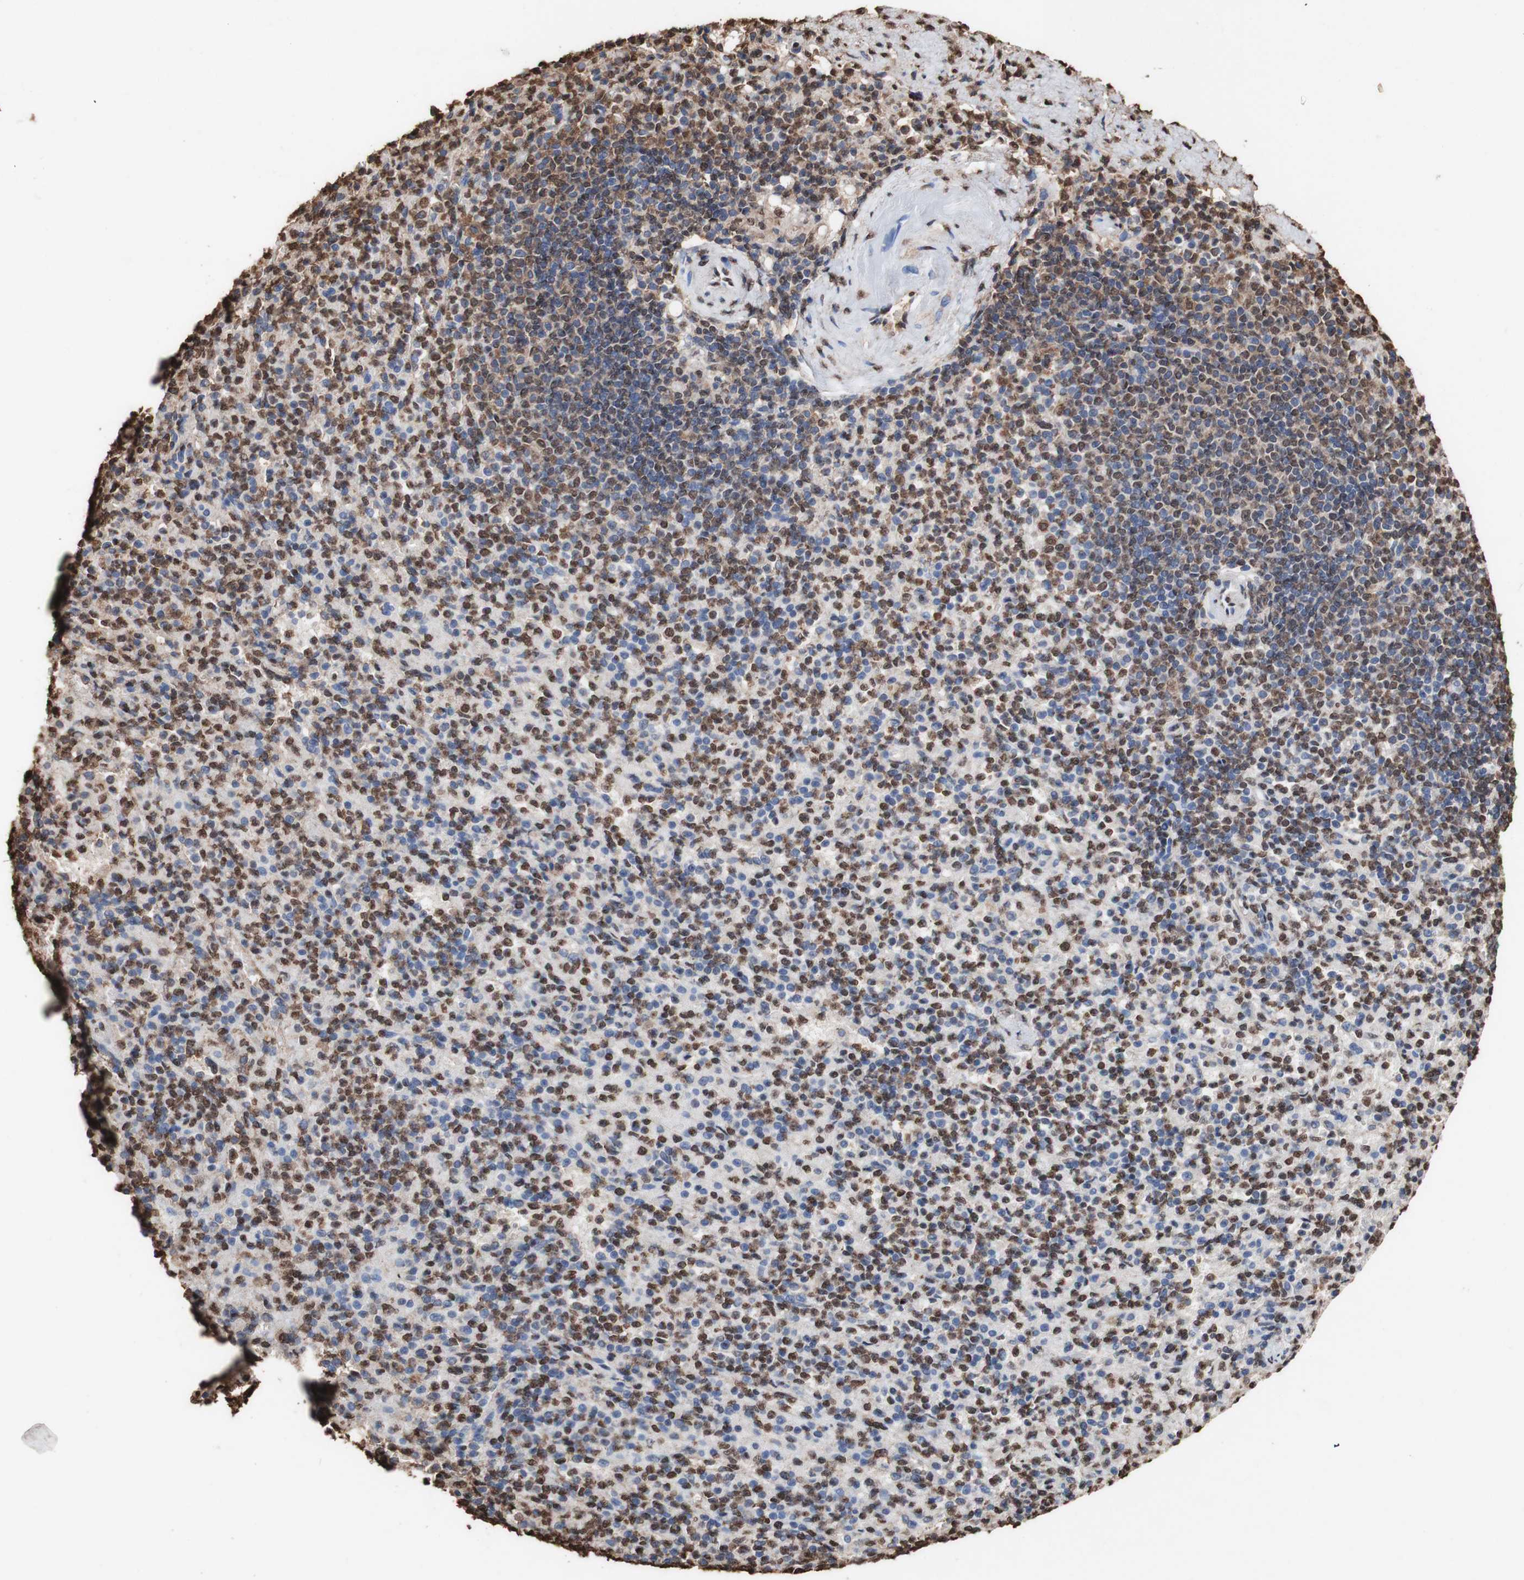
{"staining": {"intensity": "moderate", "quantity": "25%-75%", "location": "cytoplasmic/membranous,nuclear"}, "tissue": "spleen", "cell_type": "Cells in red pulp", "image_type": "normal", "snomed": [{"axis": "morphology", "description": "Normal tissue, NOS"}, {"axis": "topography", "description": "Spleen"}], "caption": "Immunohistochemical staining of unremarkable human spleen demonstrates 25%-75% levels of moderate cytoplasmic/membranous,nuclear protein staining in approximately 25%-75% of cells in red pulp. Using DAB (3,3'-diaminobenzidine) (brown) and hematoxylin (blue) stains, captured at high magnification using brightfield microscopy.", "gene": "PIDD1", "patient": {"sex": "female", "age": 74}}